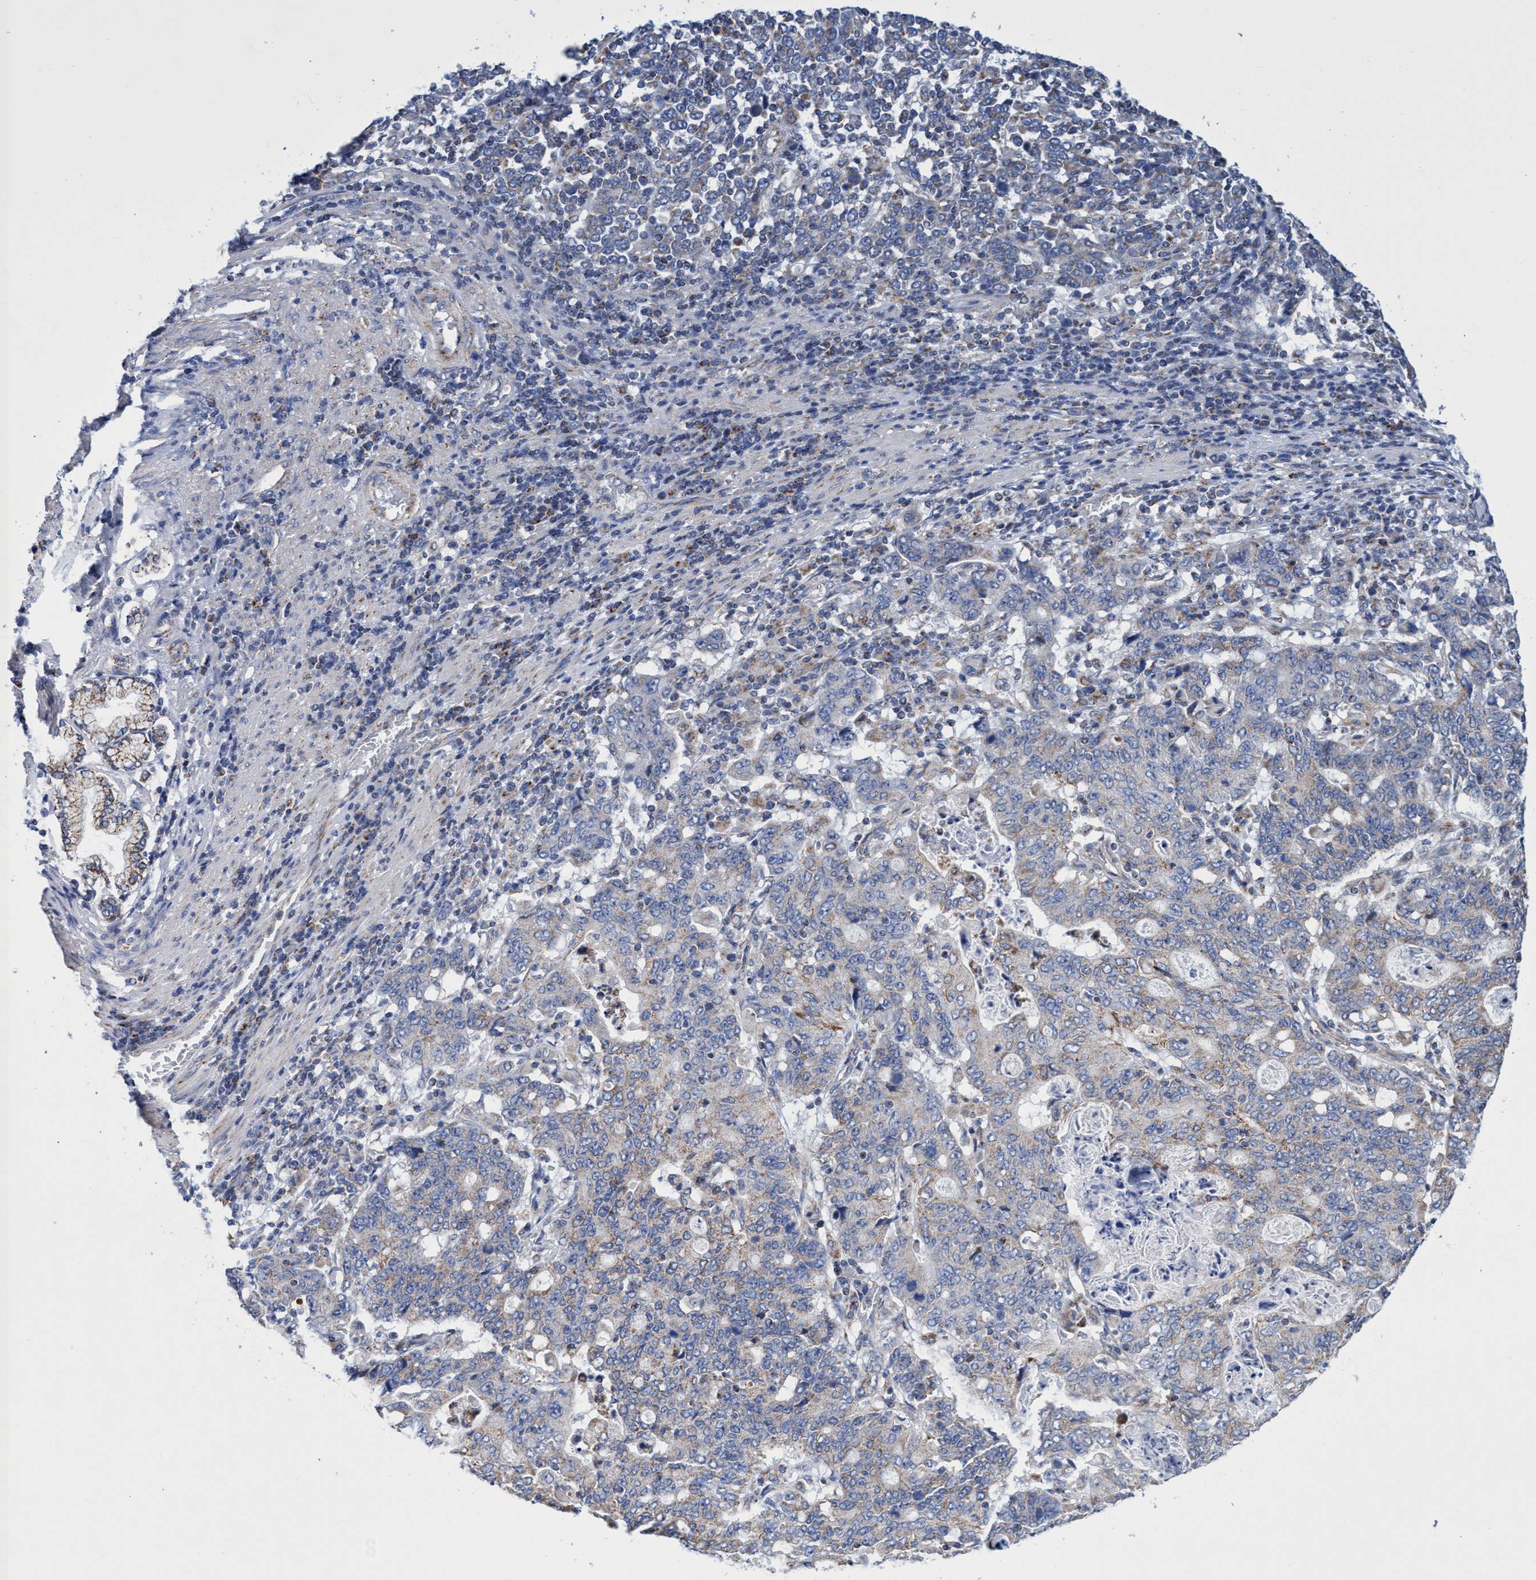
{"staining": {"intensity": "weak", "quantity": "<25%", "location": "cytoplasmic/membranous"}, "tissue": "stomach cancer", "cell_type": "Tumor cells", "image_type": "cancer", "snomed": [{"axis": "morphology", "description": "Adenocarcinoma, NOS"}, {"axis": "topography", "description": "Stomach, upper"}], "caption": "This is a photomicrograph of immunohistochemistry staining of stomach cancer, which shows no expression in tumor cells.", "gene": "ZNF750", "patient": {"sex": "male", "age": 69}}